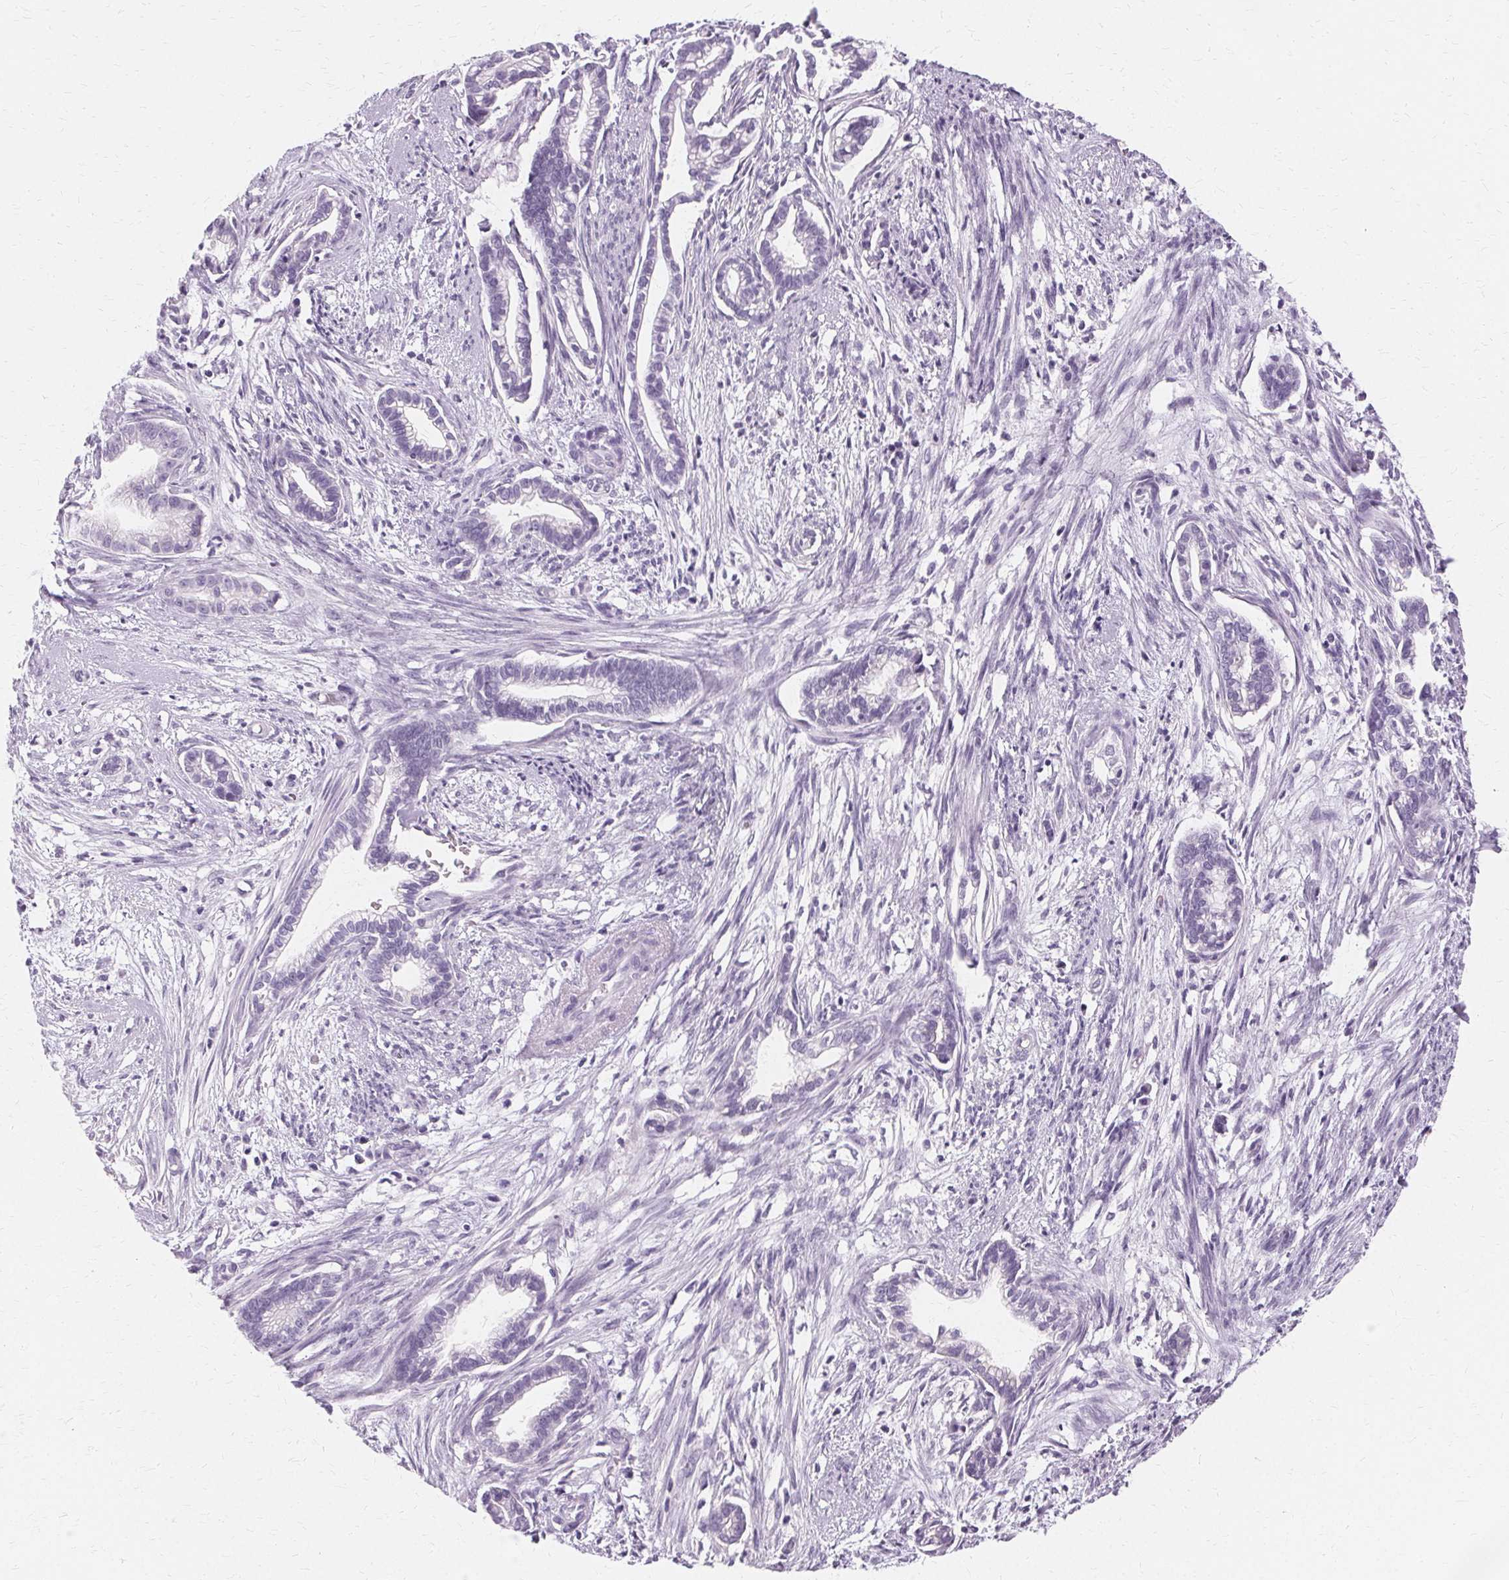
{"staining": {"intensity": "negative", "quantity": "none", "location": "none"}, "tissue": "cervical cancer", "cell_type": "Tumor cells", "image_type": "cancer", "snomed": [{"axis": "morphology", "description": "Adenocarcinoma, NOS"}, {"axis": "topography", "description": "Cervix"}], "caption": "High power microscopy photomicrograph of an IHC image of adenocarcinoma (cervical), revealing no significant staining in tumor cells.", "gene": "KRT6C", "patient": {"sex": "female", "age": 62}}